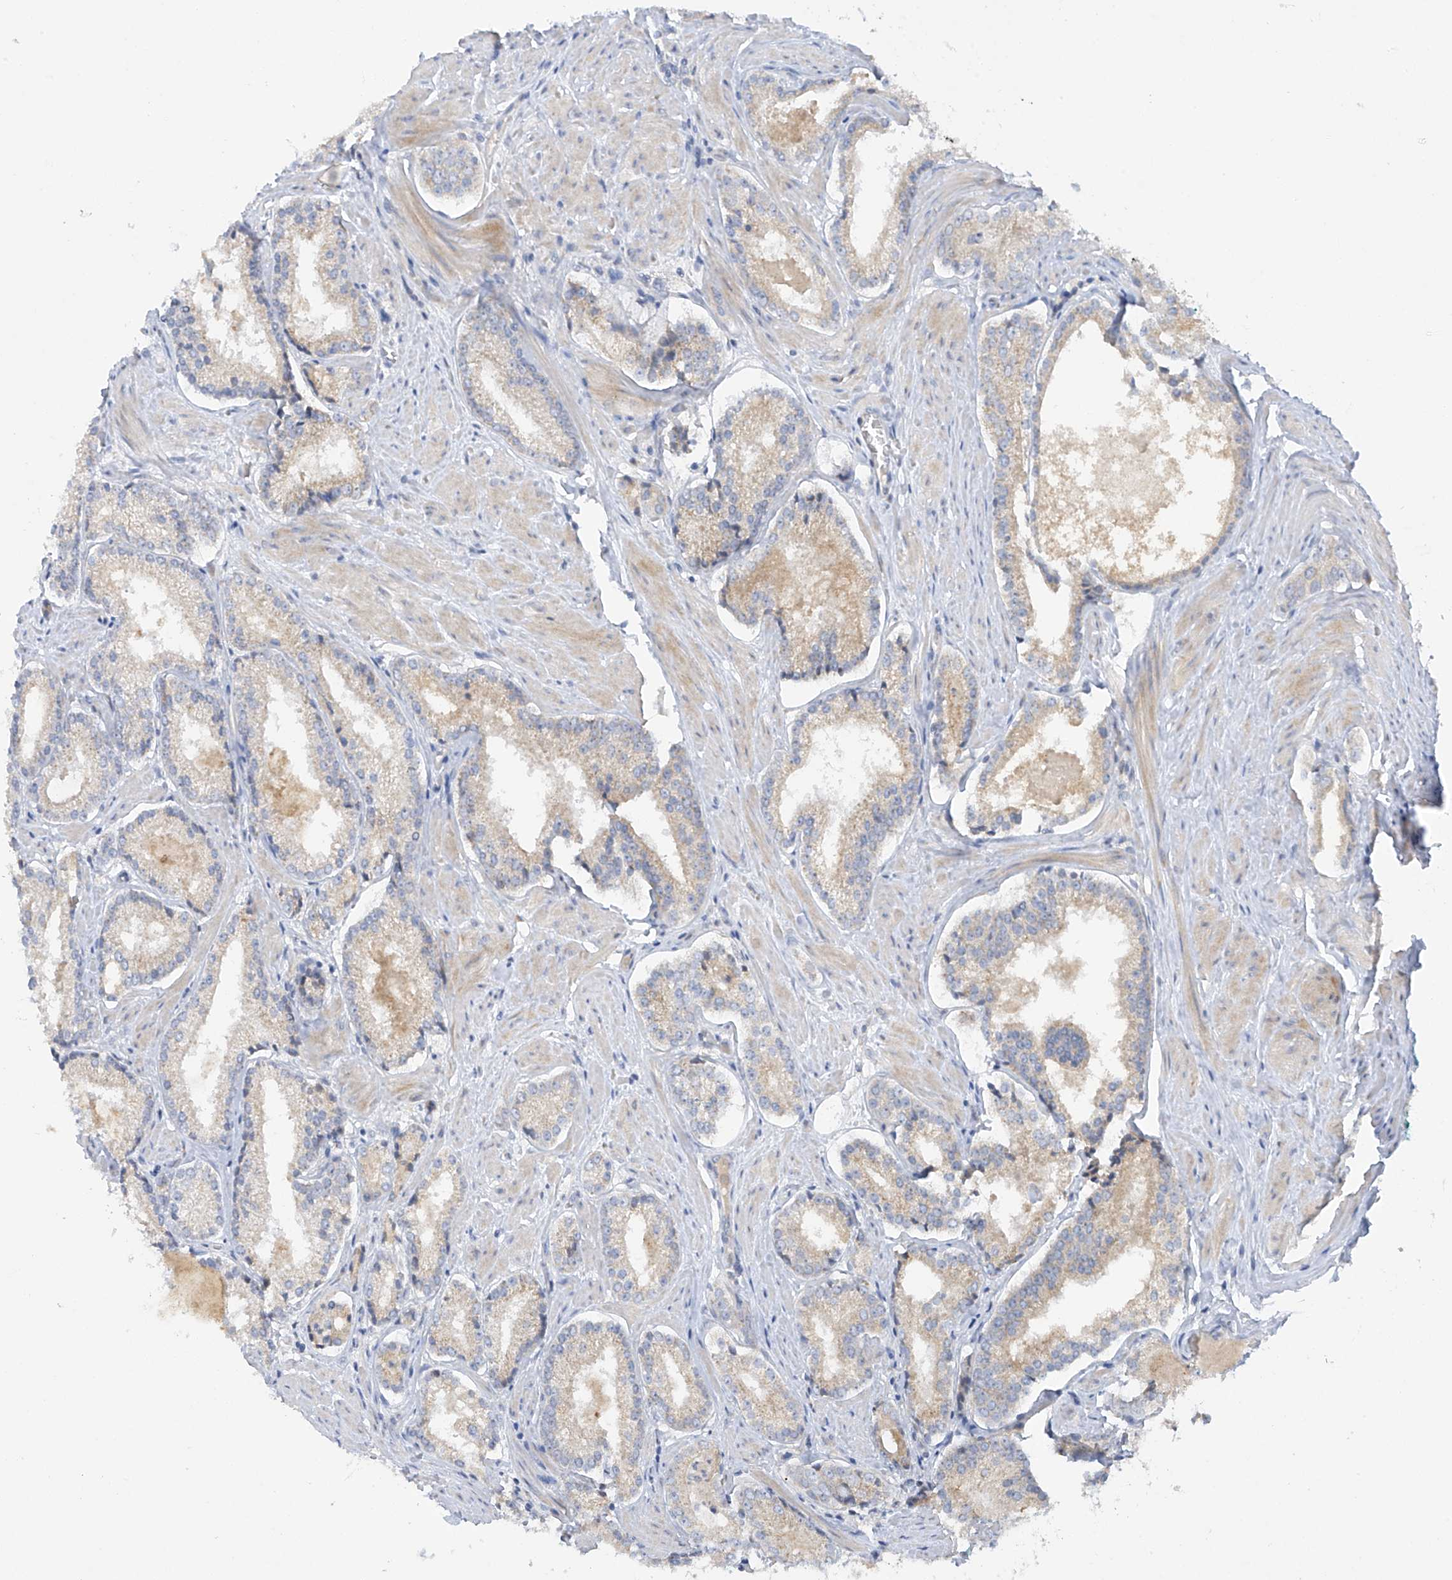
{"staining": {"intensity": "weak", "quantity": "25%-75%", "location": "cytoplasmic/membranous"}, "tissue": "prostate cancer", "cell_type": "Tumor cells", "image_type": "cancer", "snomed": [{"axis": "morphology", "description": "Adenocarcinoma, Low grade"}, {"axis": "topography", "description": "Prostate"}], "caption": "A brown stain highlights weak cytoplasmic/membranous staining of a protein in human prostate low-grade adenocarcinoma tumor cells.", "gene": "METTL18", "patient": {"sex": "male", "age": 54}}